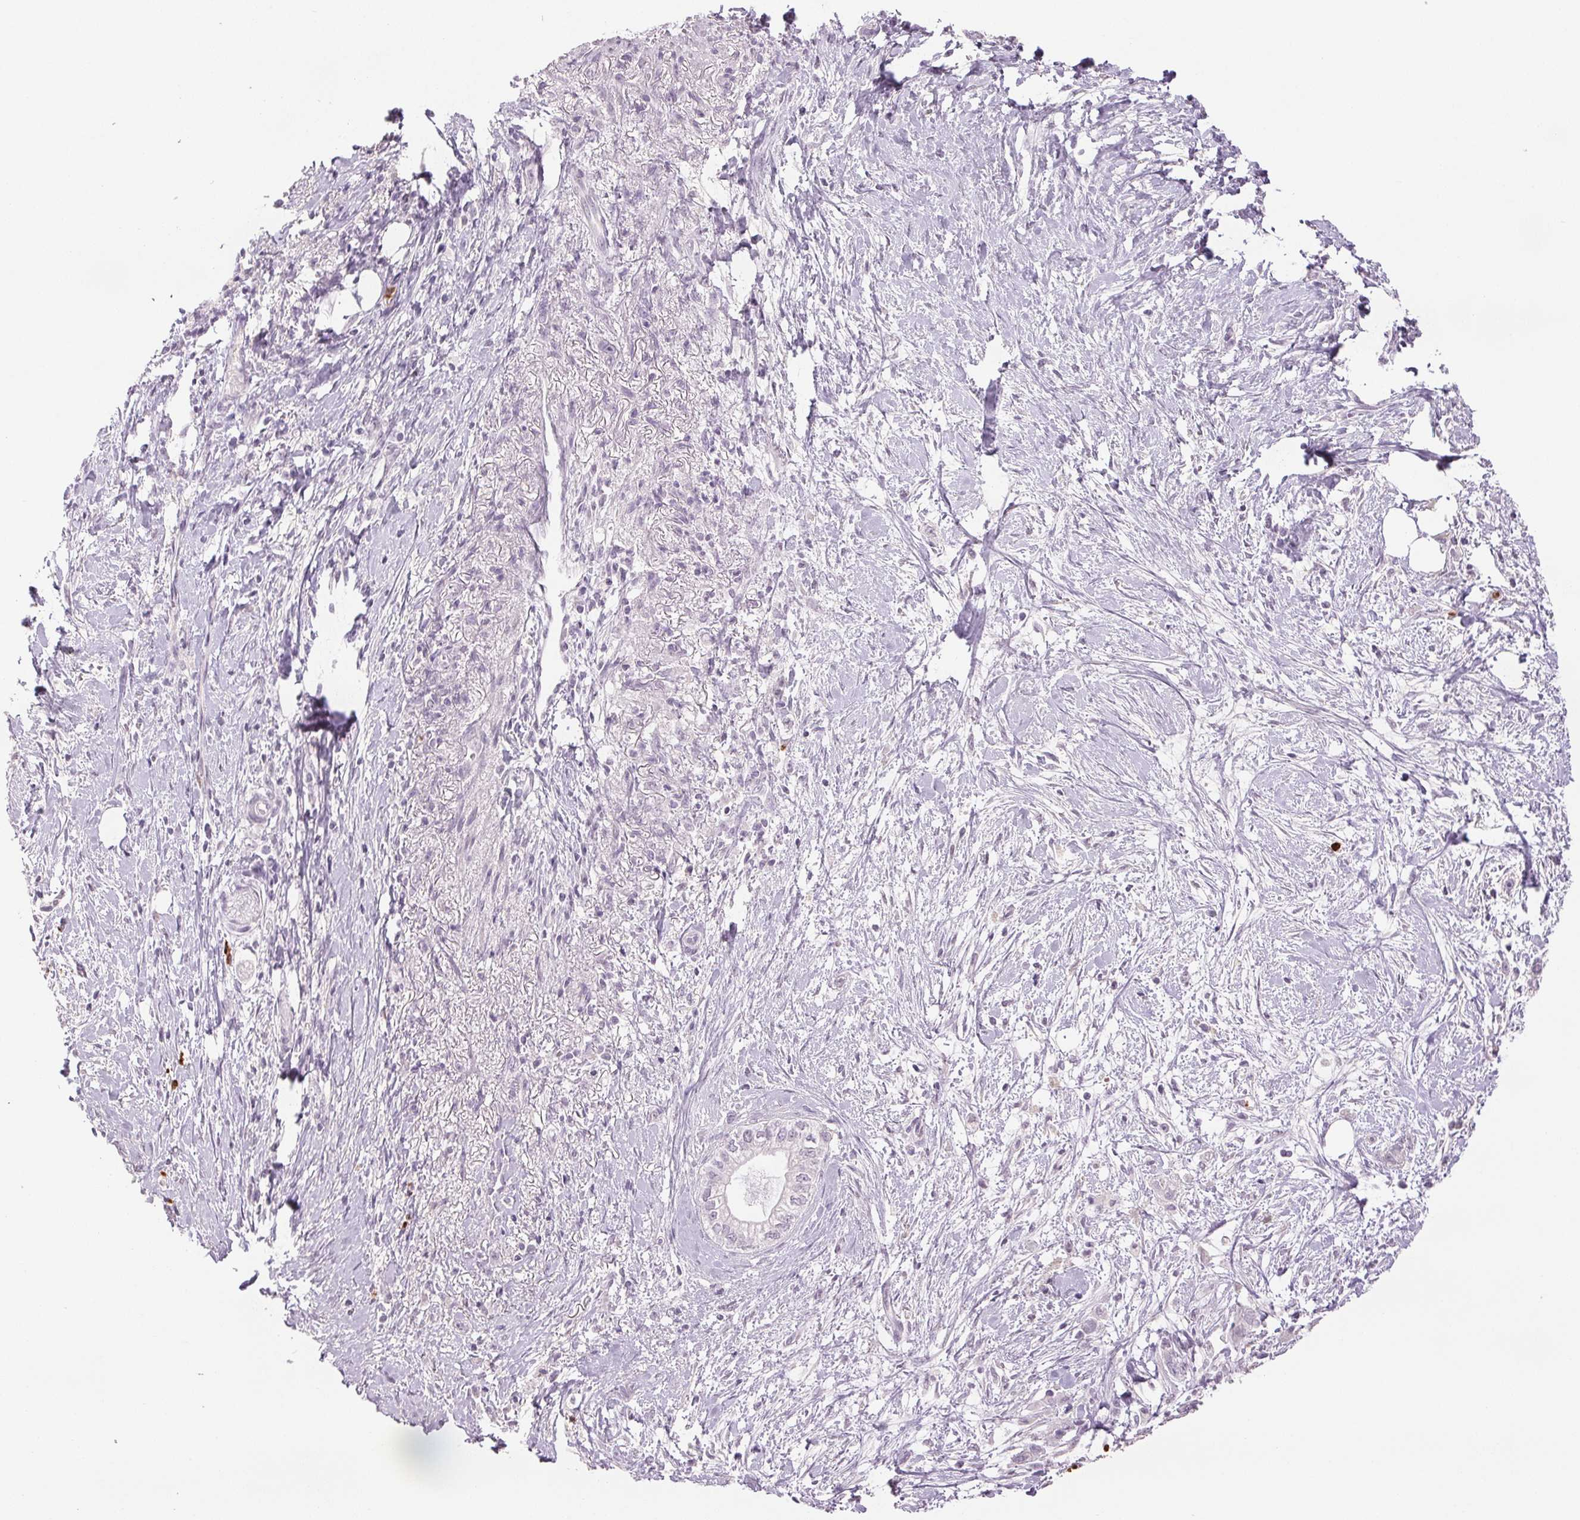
{"staining": {"intensity": "negative", "quantity": "none", "location": "none"}, "tissue": "pancreatic cancer", "cell_type": "Tumor cells", "image_type": "cancer", "snomed": [{"axis": "morphology", "description": "Adenocarcinoma, NOS"}, {"axis": "topography", "description": "Pancreas"}], "caption": "A high-resolution image shows immunohistochemistry (IHC) staining of adenocarcinoma (pancreatic), which shows no significant expression in tumor cells.", "gene": "LTF", "patient": {"sex": "male", "age": 70}}